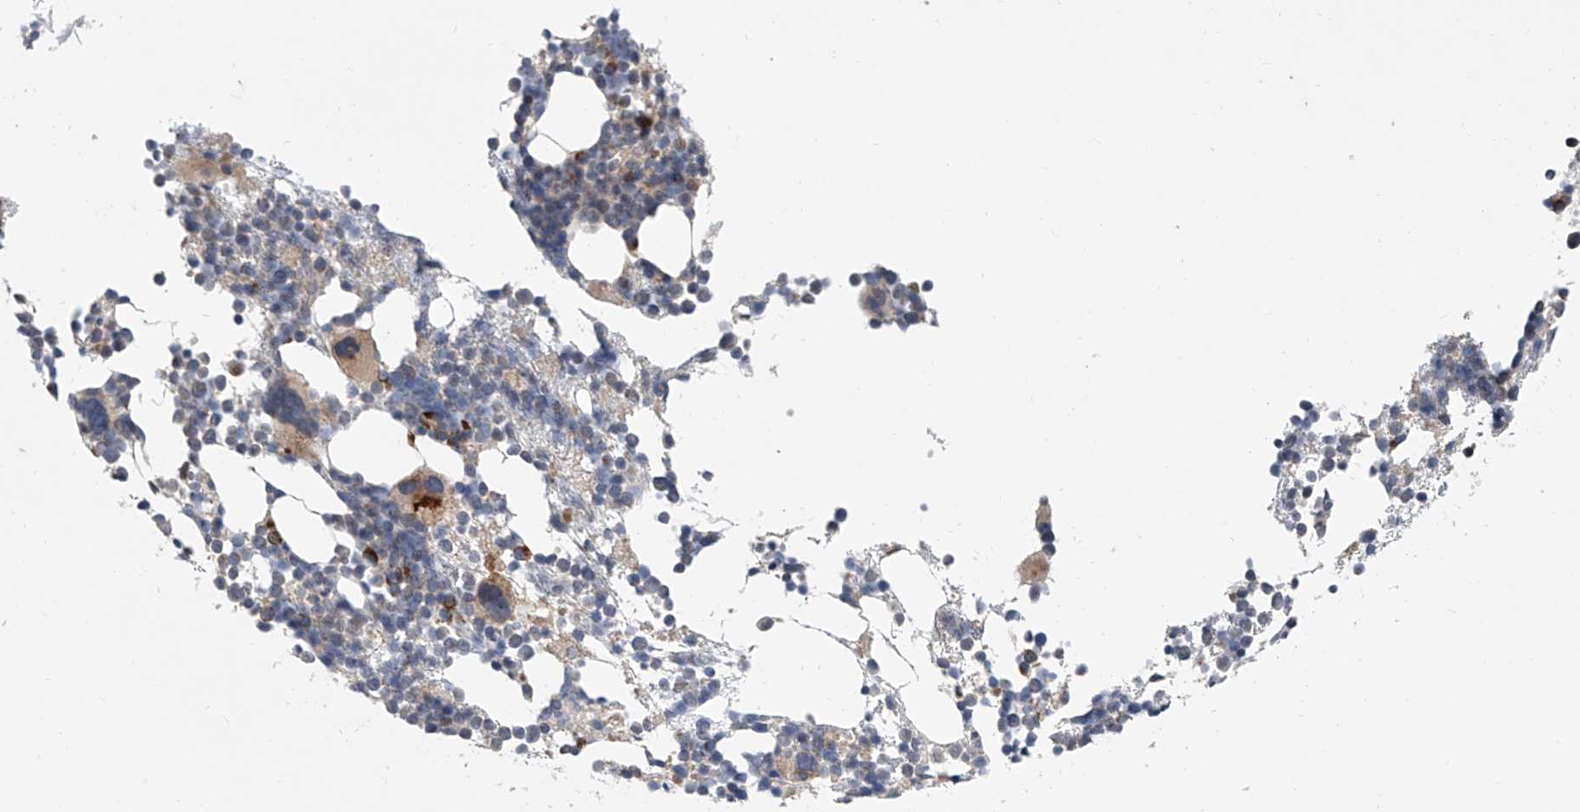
{"staining": {"intensity": "moderate", "quantity": "<25%", "location": "cytoplasmic/membranous"}, "tissue": "bone marrow", "cell_type": "Hematopoietic cells", "image_type": "normal", "snomed": [{"axis": "morphology", "description": "Normal tissue, NOS"}, {"axis": "topography", "description": "Bone marrow"}], "caption": "A low amount of moderate cytoplasmic/membranous staining is seen in about <25% of hematopoietic cells in unremarkable bone marrow. (brown staining indicates protein expression, while blue staining denotes nuclei).", "gene": "DLGAP2", "patient": {"sex": "female", "age": 57}}